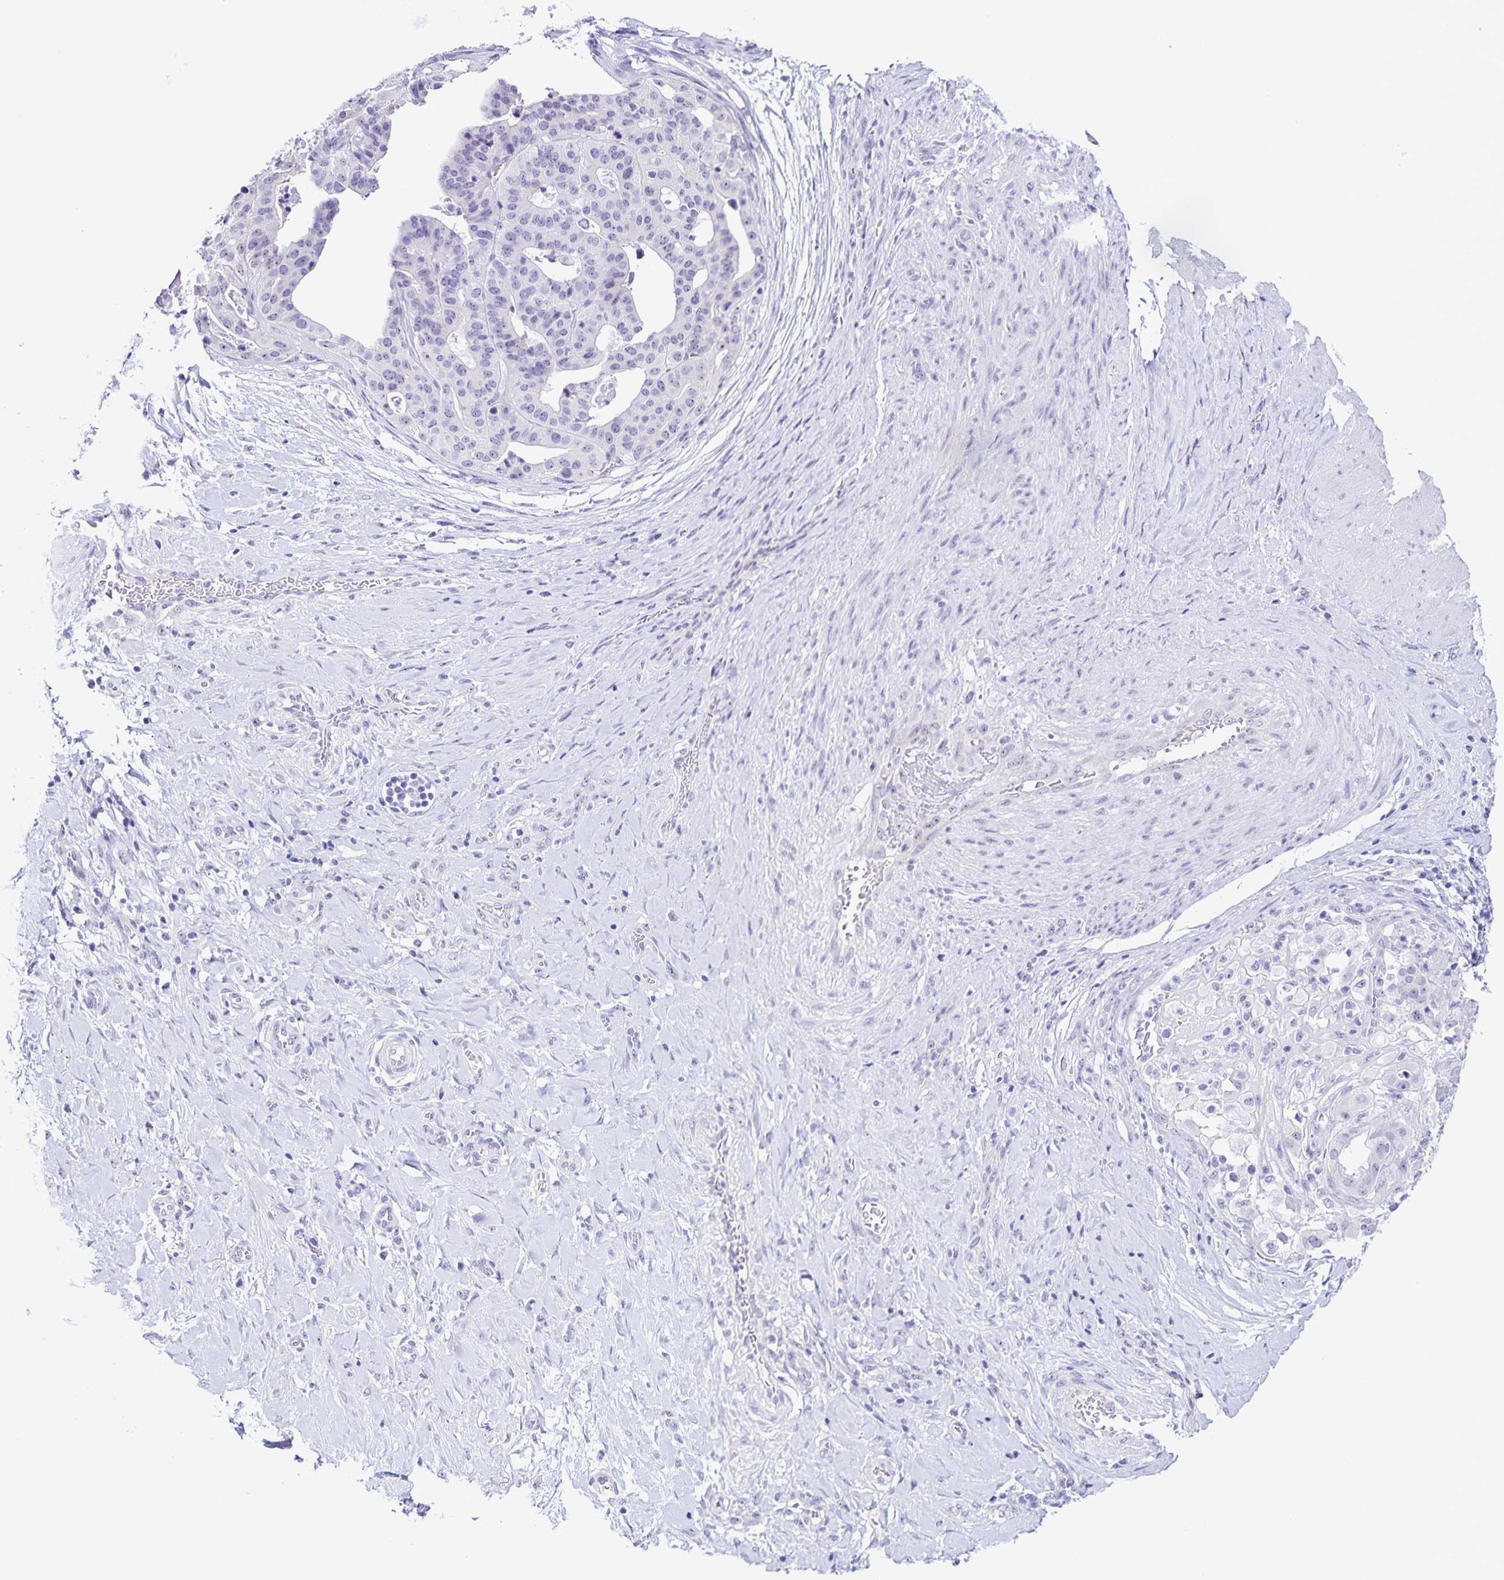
{"staining": {"intensity": "negative", "quantity": "none", "location": "none"}, "tissue": "stomach cancer", "cell_type": "Tumor cells", "image_type": "cancer", "snomed": [{"axis": "morphology", "description": "Adenocarcinoma, NOS"}, {"axis": "topography", "description": "Stomach"}], "caption": "Immunohistochemistry histopathology image of human stomach adenocarcinoma stained for a protein (brown), which reveals no staining in tumor cells.", "gene": "FAM170A", "patient": {"sex": "male", "age": 48}}